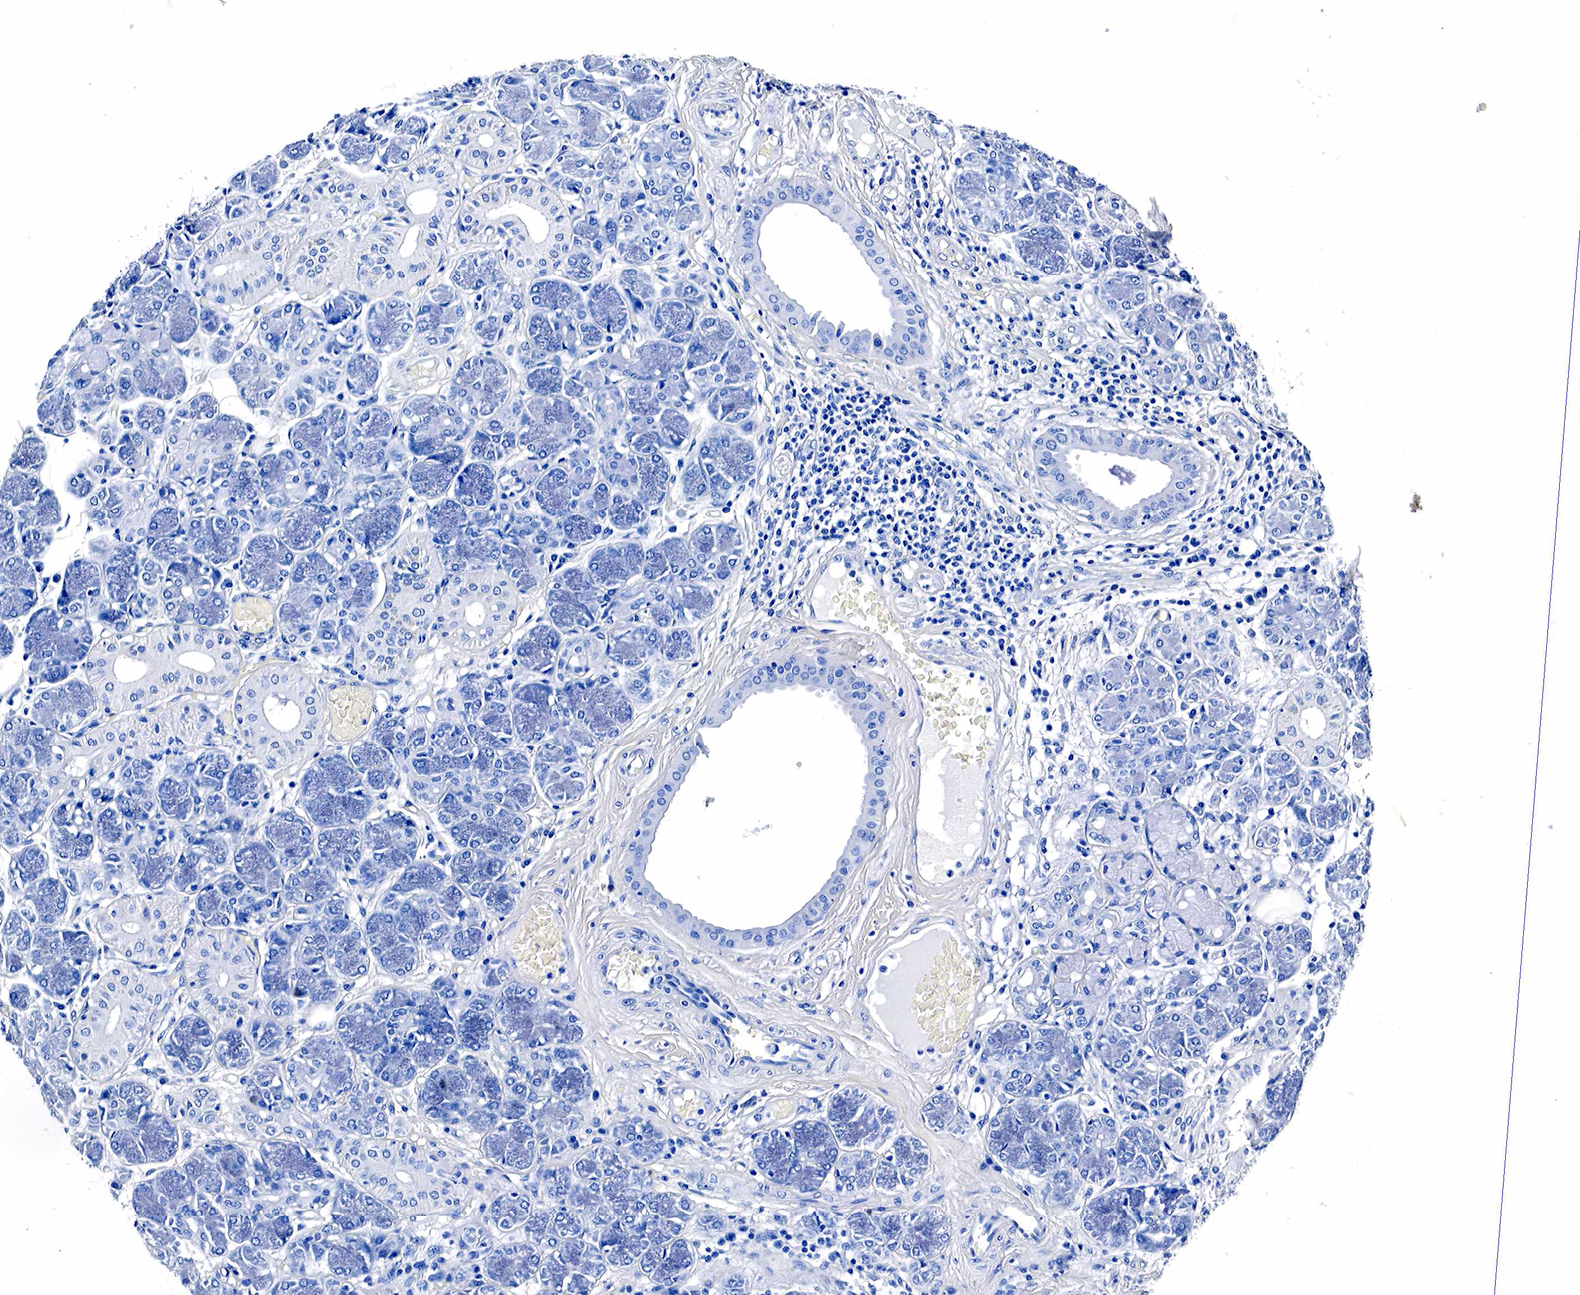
{"staining": {"intensity": "negative", "quantity": "none", "location": "none"}, "tissue": "salivary gland", "cell_type": "Glandular cells", "image_type": "normal", "snomed": [{"axis": "morphology", "description": "Normal tissue, NOS"}, {"axis": "topography", "description": "Salivary gland"}], "caption": "This micrograph is of normal salivary gland stained with immunohistochemistry to label a protein in brown with the nuclei are counter-stained blue. There is no positivity in glandular cells.", "gene": "GAST", "patient": {"sex": "male", "age": 54}}